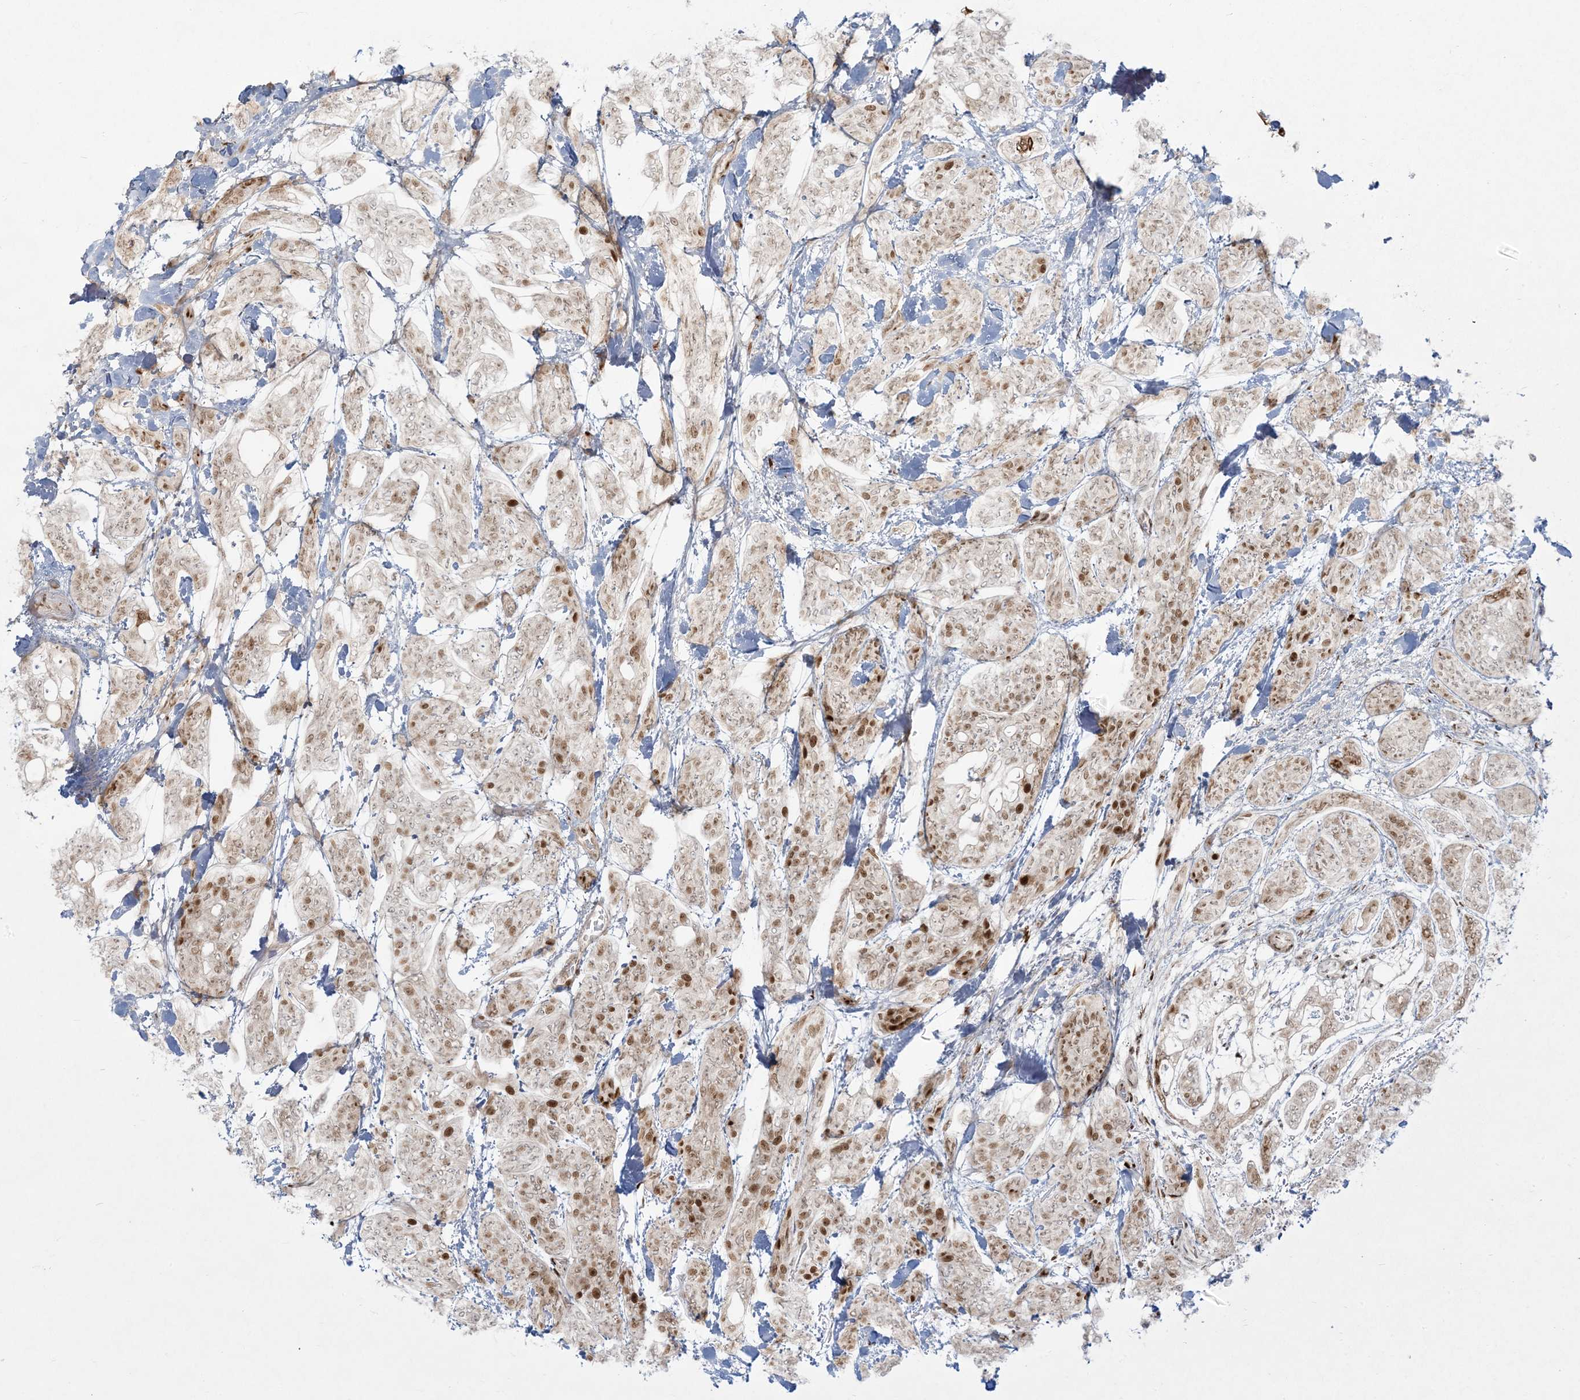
{"staining": {"intensity": "moderate", "quantity": ">75%", "location": "nuclear"}, "tissue": "head and neck cancer", "cell_type": "Tumor cells", "image_type": "cancer", "snomed": [{"axis": "morphology", "description": "Adenocarcinoma, NOS"}, {"axis": "topography", "description": "Head-Neck"}], "caption": "Protein expression analysis of human head and neck cancer reveals moderate nuclear staining in about >75% of tumor cells.", "gene": "RBM10", "patient": {"sex": "male", "age": 66}}